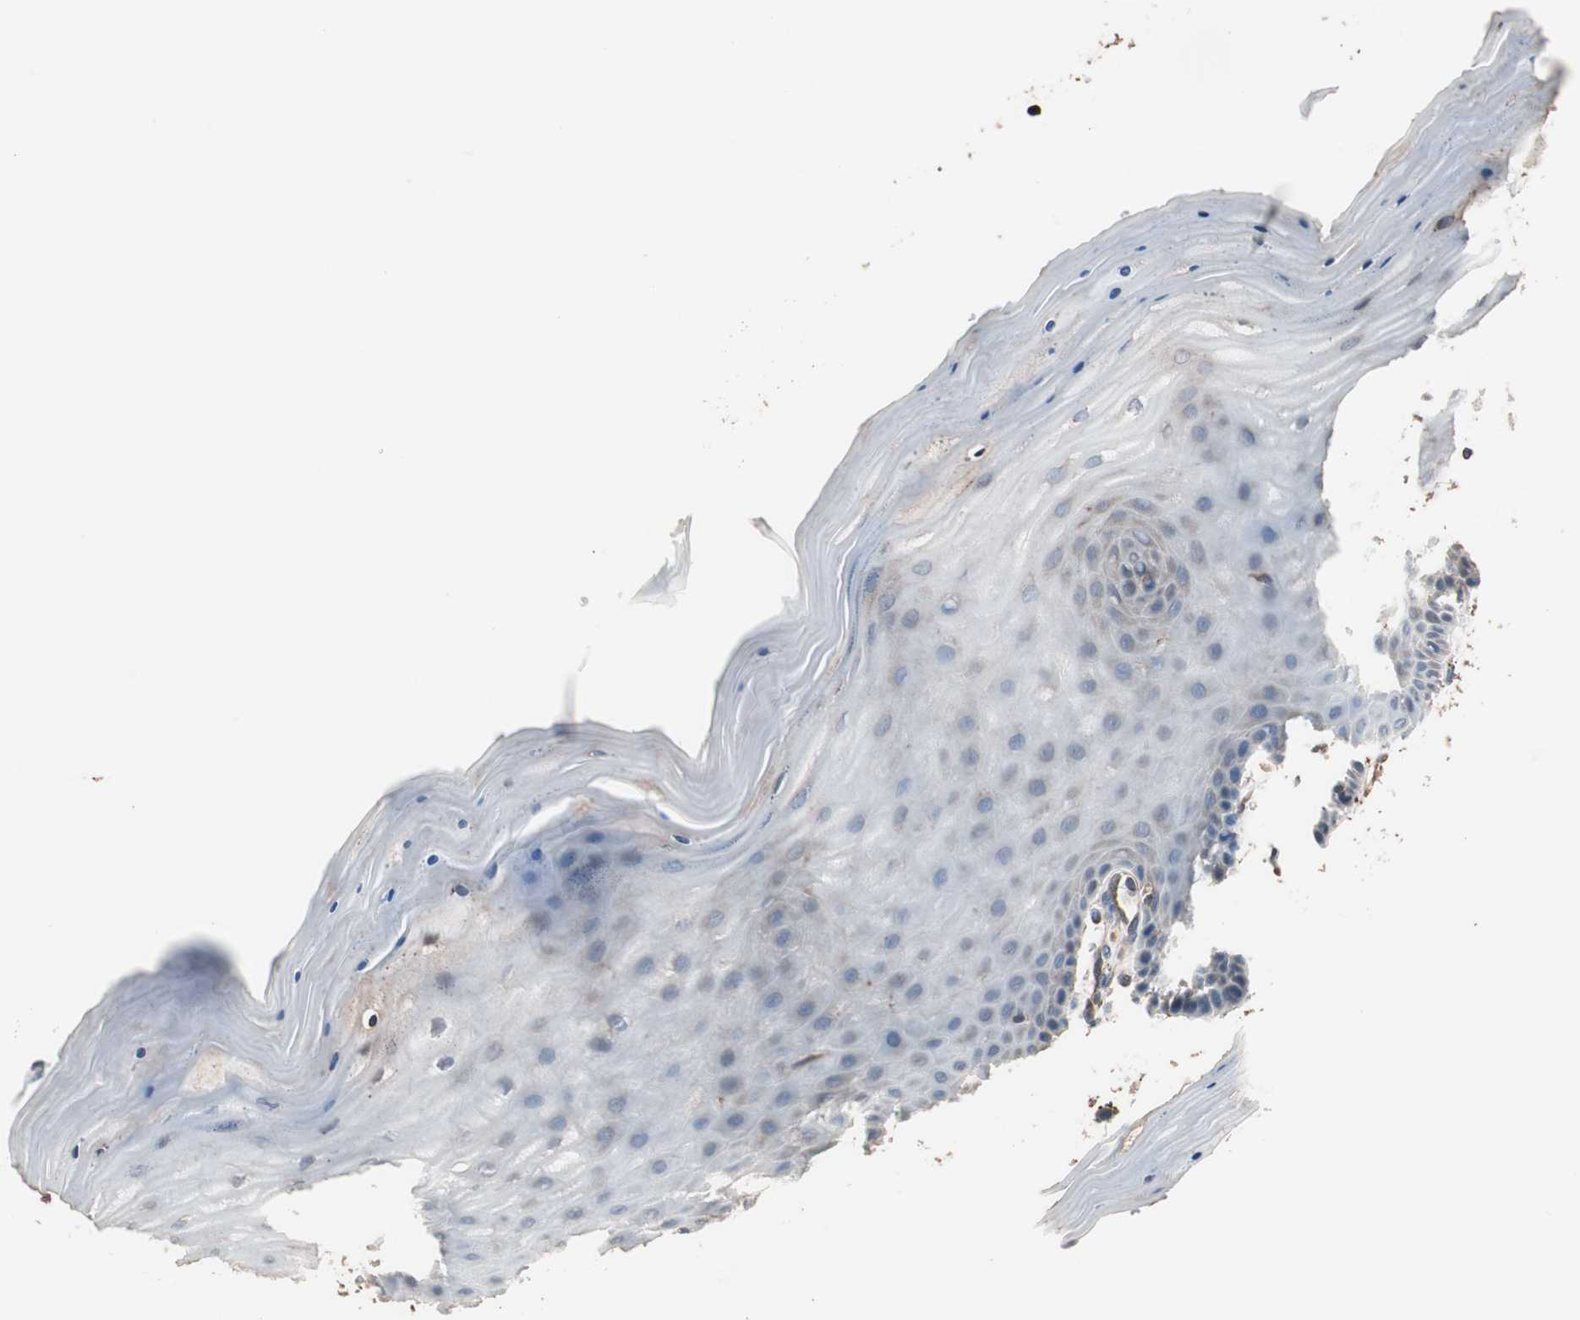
{"staining": {"intensity": "moderate", "quantity": ">75%", "location": "cytoplasmic/membranous"}, "tissue": "cervix", "cell_type": "Glandular cells", "image_type": "normal", "snomed": [{"axis": "morphology", "description": "Normal tissue, NOS"}, {"axis": "topography", "description": "Cervix"}], "caption": "Immunohistochemical staining of unremarkable human cervix exhibits moderate cytoplasmic/membranous protein expression in about >75% of glandular cells. (DAB (3,3'-diaminobenzidine) IHC, brown staining for protein, blue staining for nuclei).", "gene": "CCT3", "patient": {"sex": "female", "age": 55}}